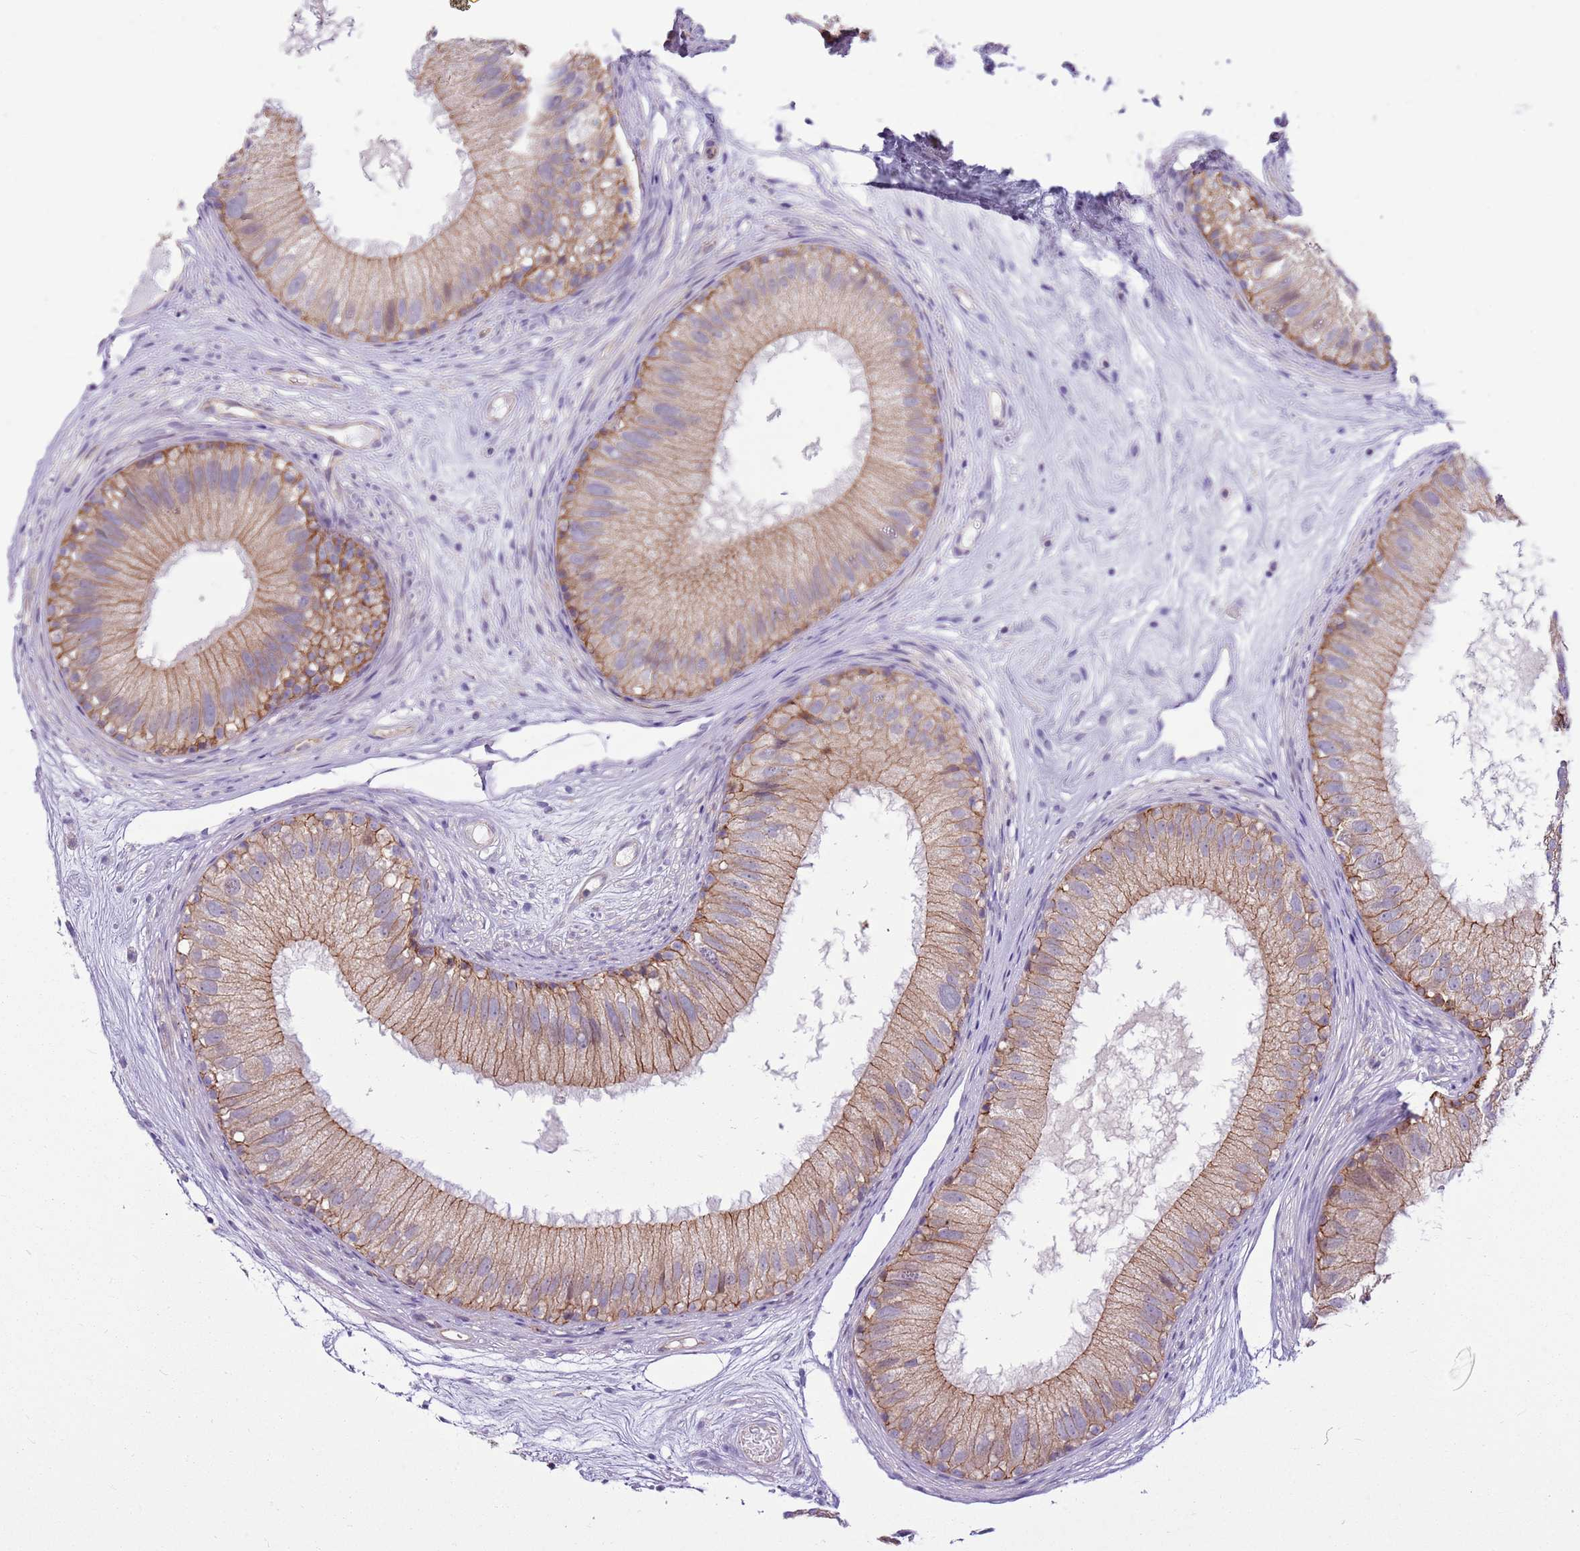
{"staining": {"intensity": "moderate", "quantity": "25%-75%", "location": "cytoplasmic/membranous"}, "tissue": "epididymis", "cell_type": "Glandular cells", "image_type": "normal", "snomed": [{"axis": "morphology", "description": "Normal tissue, NOS"}, {"axis": "topography", "description": "Epididymis"}], "caption": "Protein analysis of normal epididymis demonstrates moderate cytoplasmic/membranous positivity in about 25%-75% of glandular cells.", "gene": "PARP8", "patient": {"sex": "male", "age": 77}}